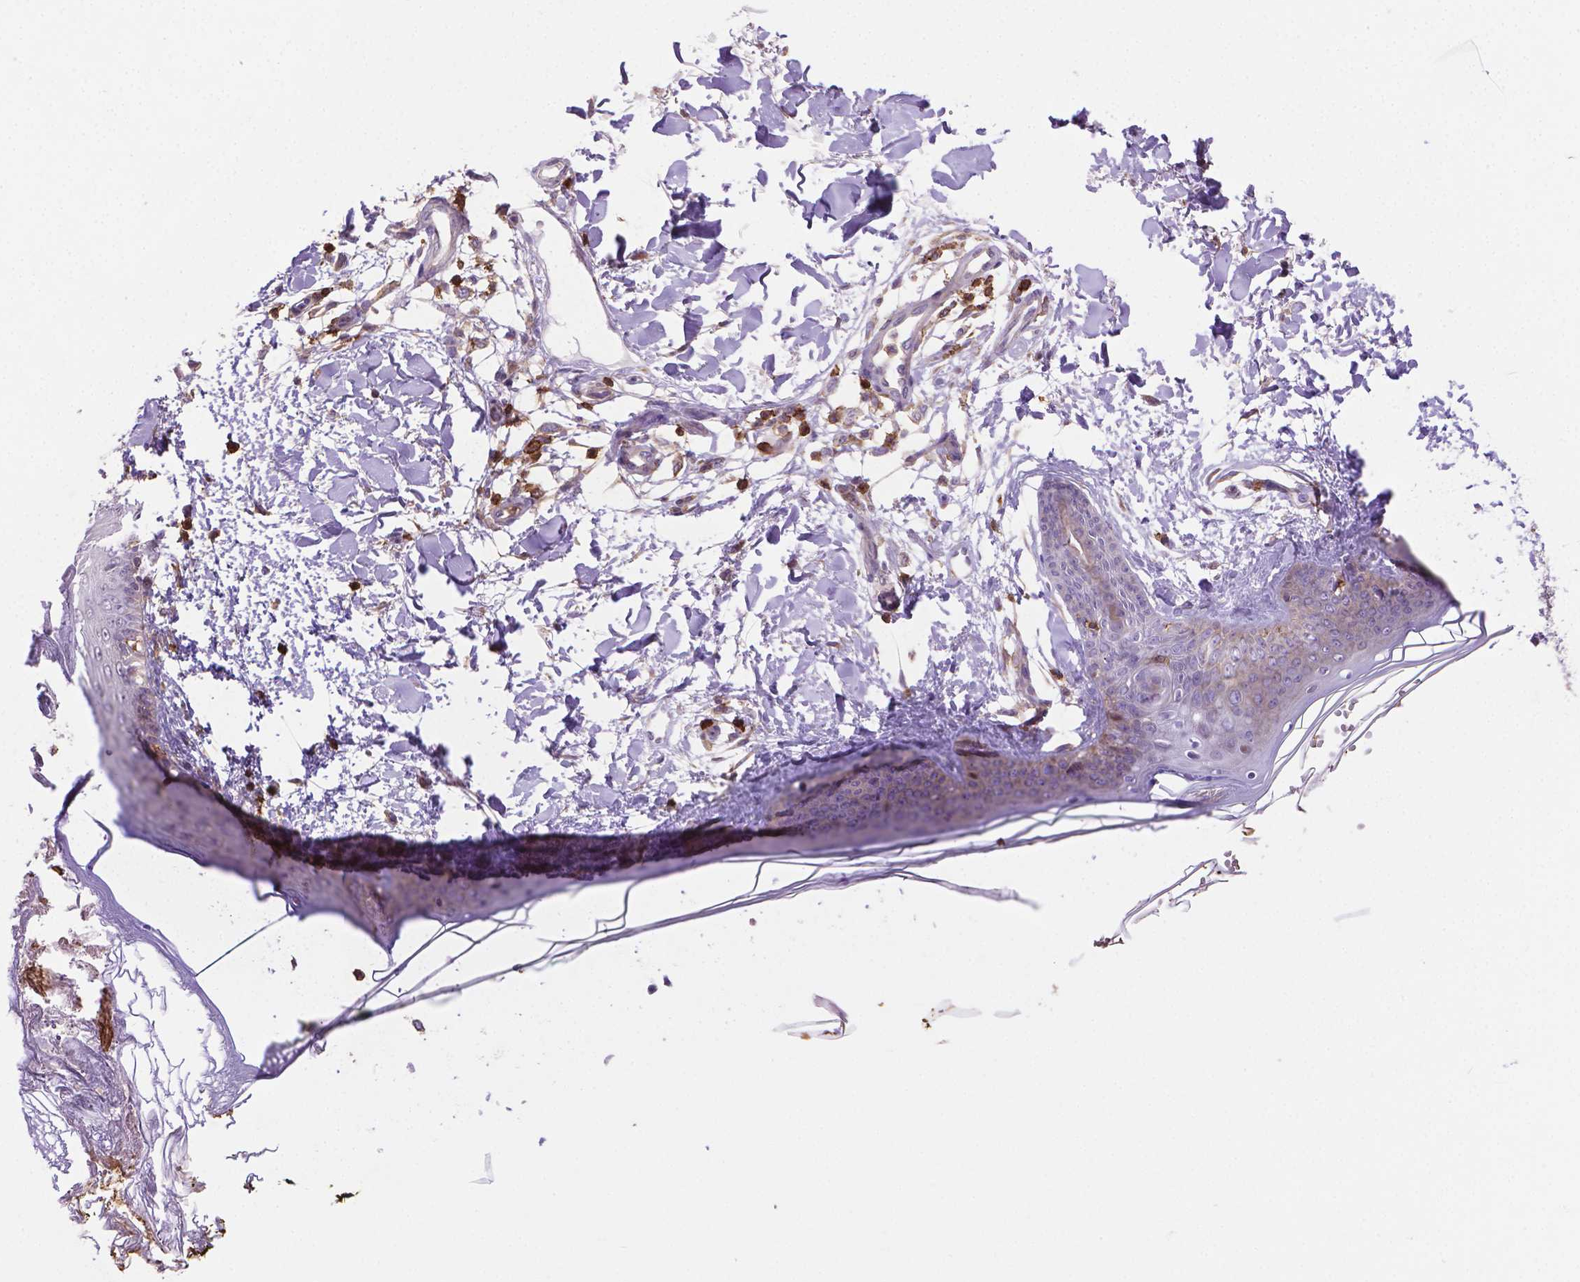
{"staining": {"intensity": "negative", "quantity": "none", "location": "none"}, "tissue": "skin", "cell_type": "Fibroblasts", "image_type": "normal", "snomed": [{"axis": "morphology", "description": "Normal tissue, NOS"}, {"axis": "topography", "description": "Skin"}], "caption": "This micrograph is of normal skin stained with IHC to label a protein in brown with the nuclei are counter-stained blue. There is no positivity in fibroblasts. Brightfield microscopy of immunohistochemistry stained with DAB (3,3'-diaminobenzidine) (brown) and hematoxylin (blue), captured at high magnification.", "gene": "ACAD10", "patient": {"sex": "female", "age": 34}}